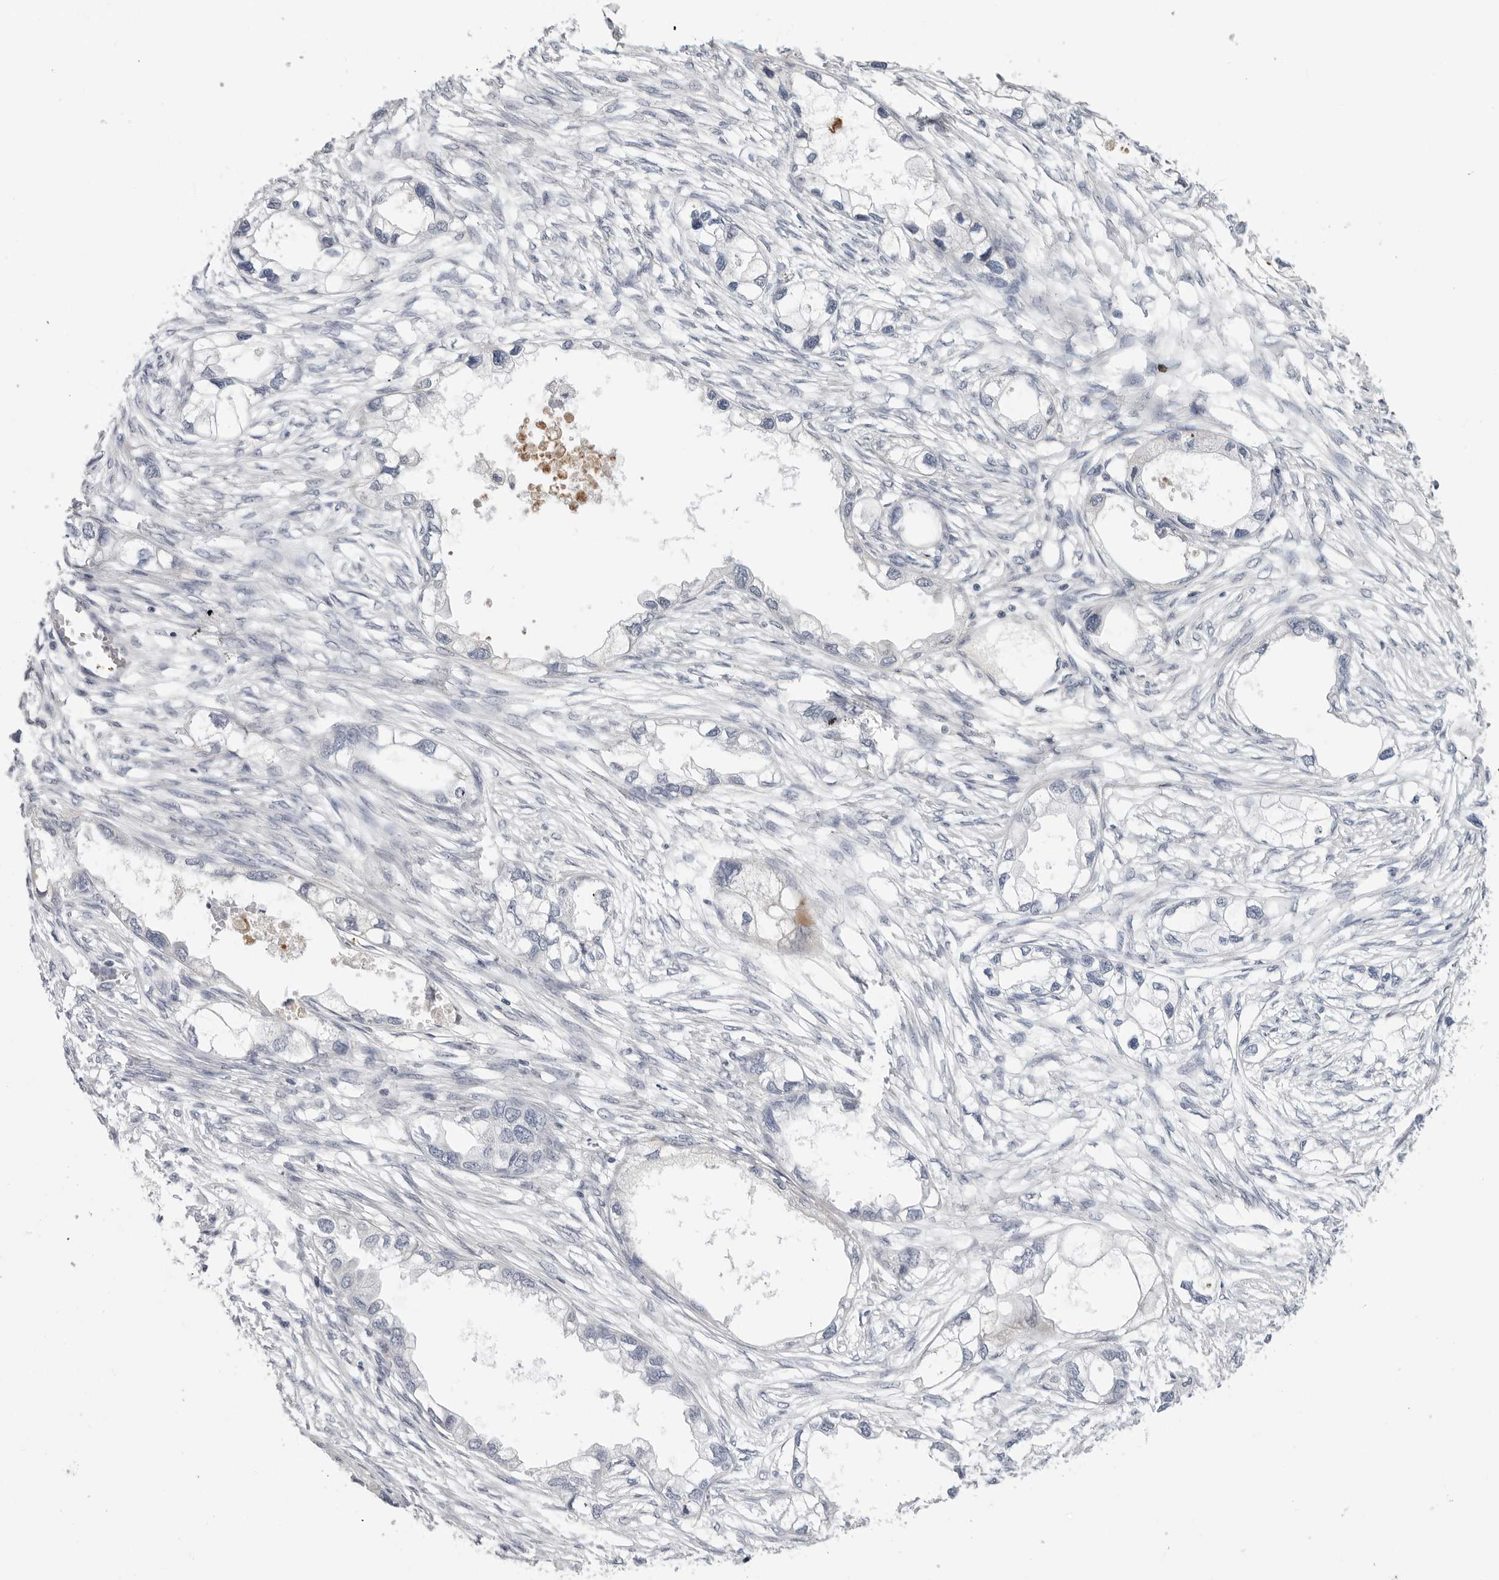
{"staining": {"intensity": "negative", "quantity": "none", "location": "none"}, "tissue": "endometrial cancer", "cell_type": "Tumor cells", "image_type": "cancer", "snomed": [{"axis": "morphology", "description": "Adenocarcinoma, NOS"}, {"axis": "morphology", "description": "Adenocarcinoma, metastatic, NOS"}, {"axis": "topography", "description": "Adipose tissue"}, {"axis": "topography", "description": "Endometrium"}], "caption": "Tumor cells show no significant protein staining in endometrial cancer (metastatic adenocarcinoma).", "gene": "ZNF502", "patient": {"sex": "female", "age": 67}}